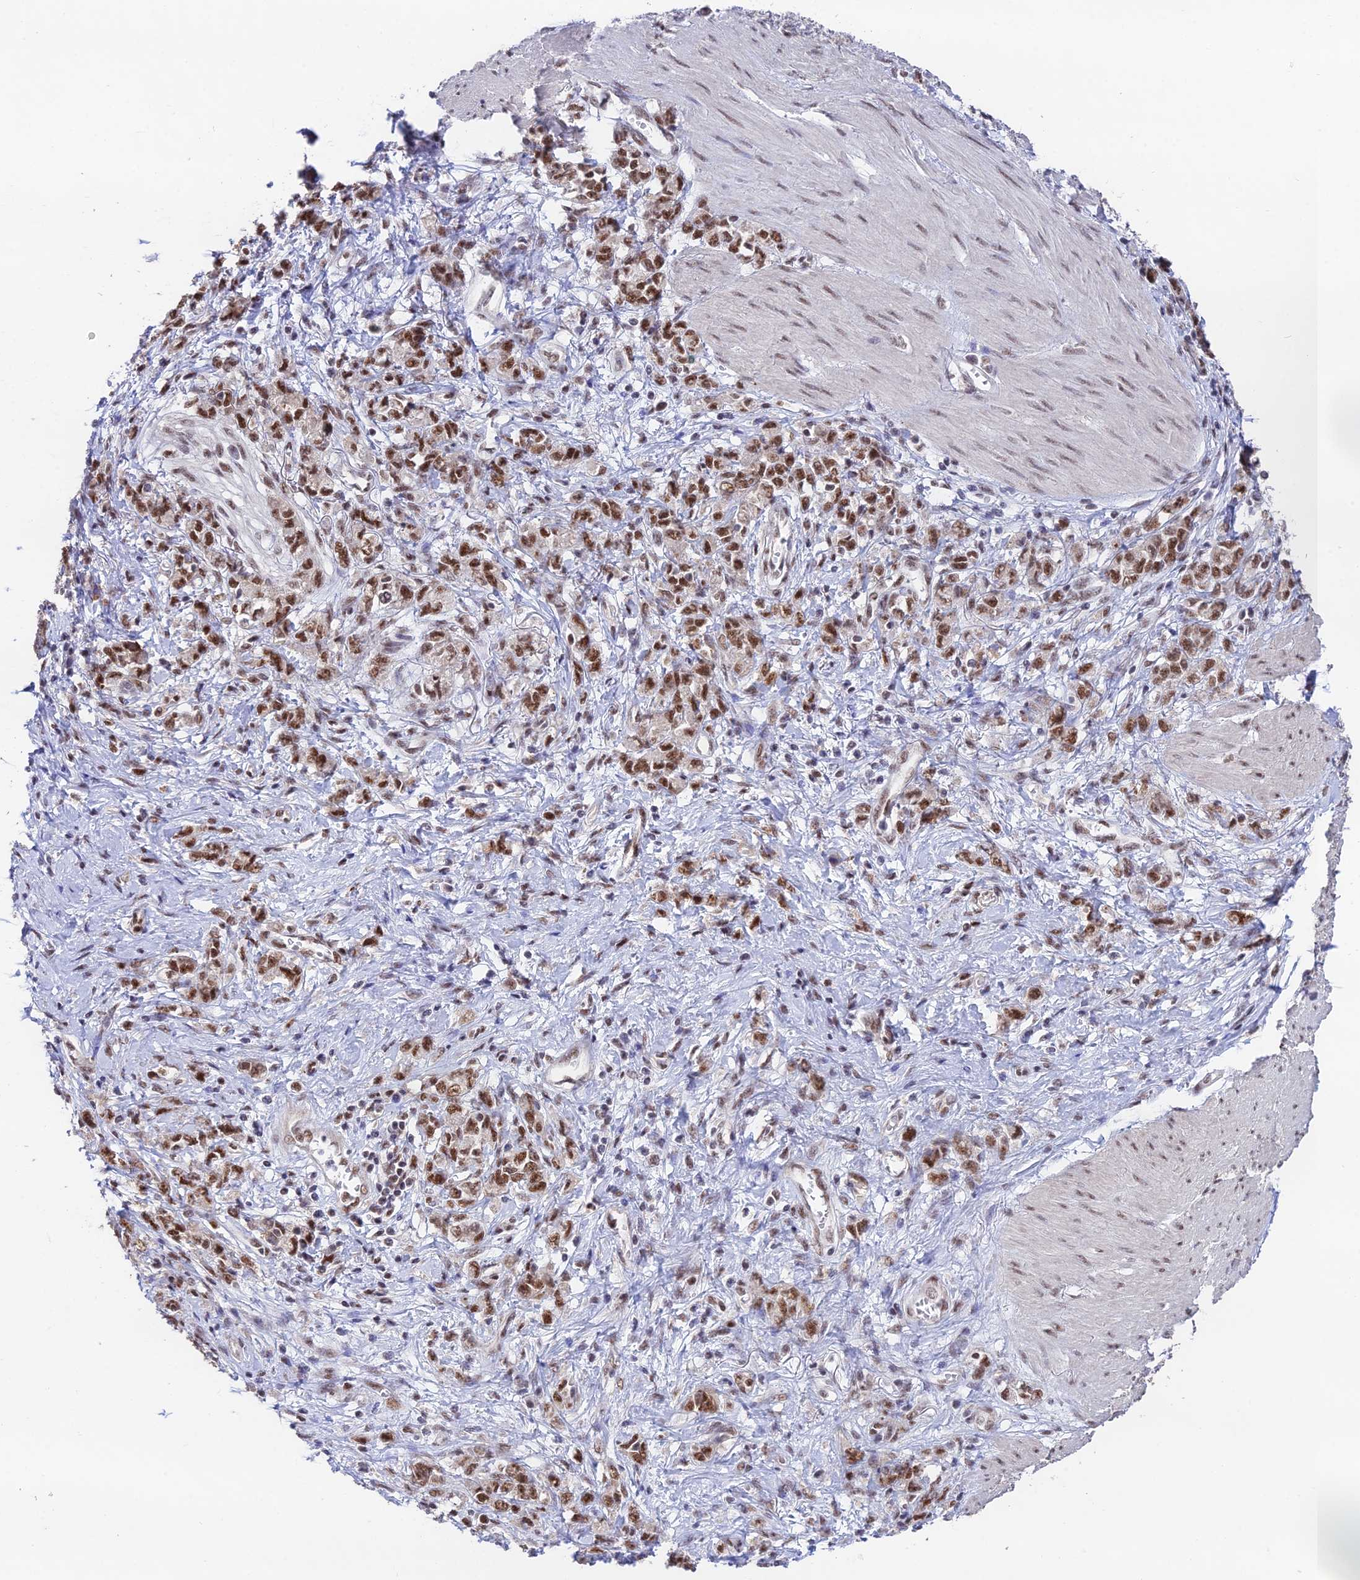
{"staining": {"intensity": "moderate", "quantity": ">75%", "location": "nuclear"}, "tissue": "stomach cancer", "cell_type": "Tumor cells", "image_type": "cancer", "snomed": [{"axis": "morphology", "description": "Adenocarcinoma, NOS"}, {"axis": "topography", "description": "Stomach"}], "caption": "Immunohistochemical staining of stomach cancer reveals moderate nuclear protein staining in approximately >75% of tumor cells.", "gene": "THOC7", "patient": {"sex": "female", "age": 76}}